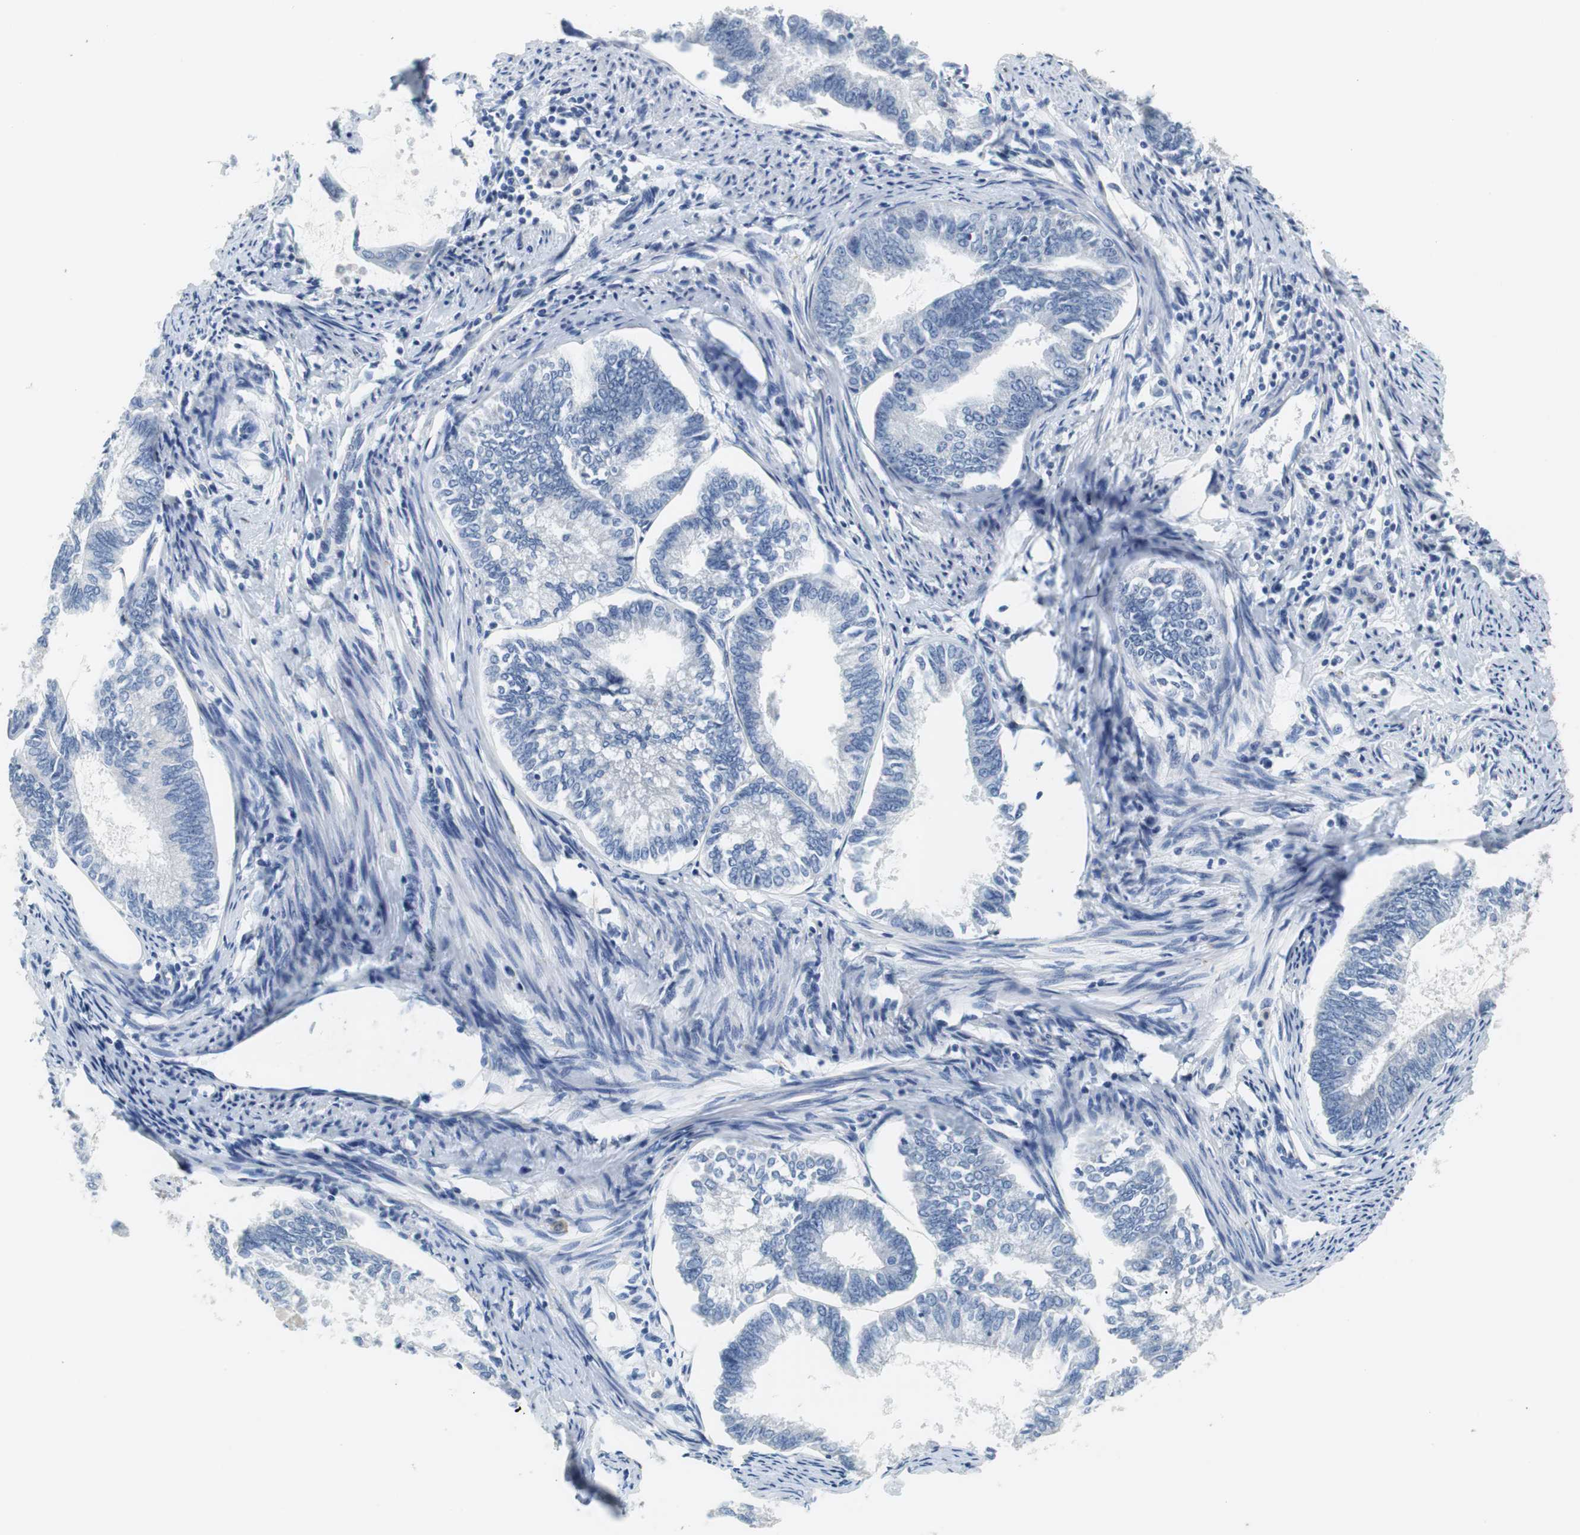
{"staining": {"intensity": "negative", "quantity": "none", "location": "none"}, "tissue": "endometrial cancer", "cell_type": "Tumor cells", "image_type": "cancer", "snomed": [{"axis": "morphology", "description": "Adenocarcinoma, NOS"}, {"axis": "topography", "description": "Endometrium"}], "caption": "Tumor cells show no significant expression in adenocarcinoma (endometrial).", "gene": "TEX264", "patient": {"sex": "female", "age": 86}}